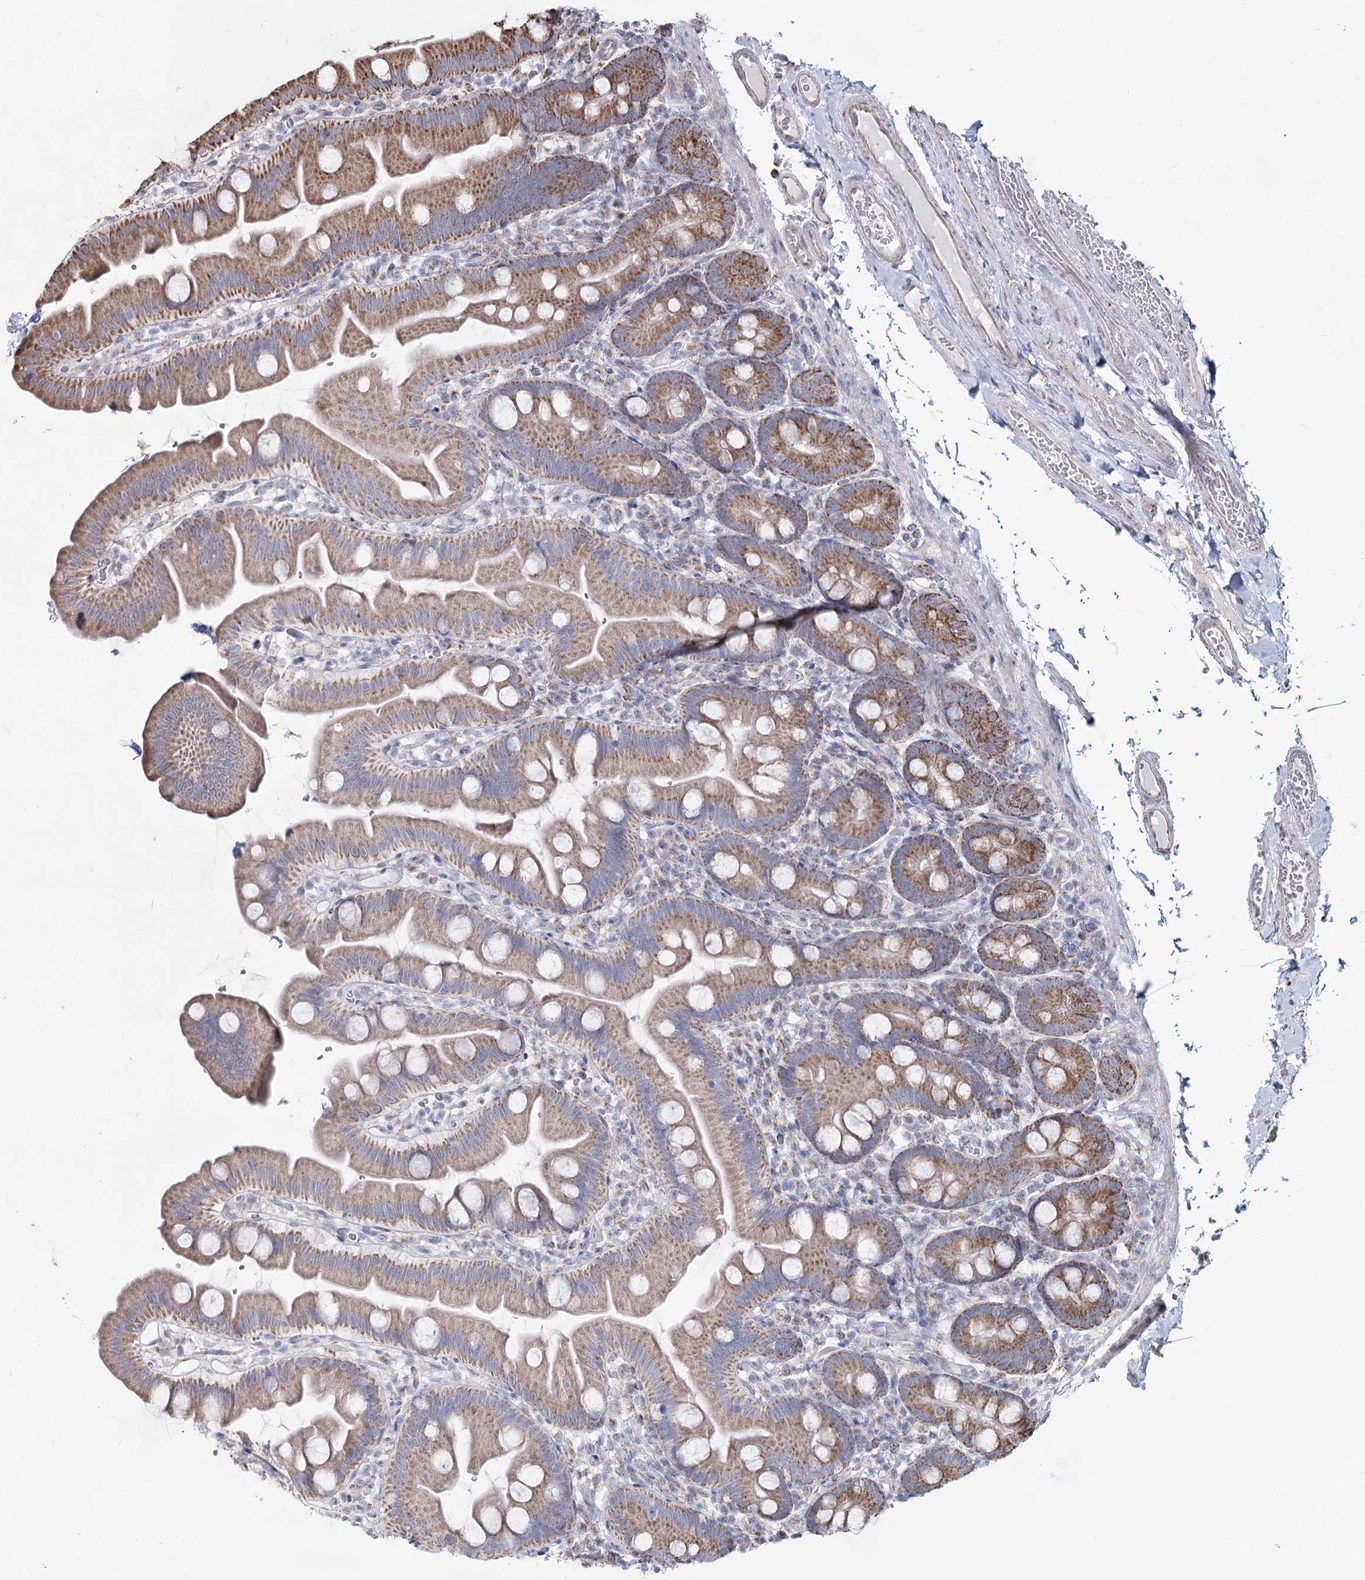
{"staining": {"intensity": "moderate", "quantity": ">75%", "location": "cytoplasmic/membranous"}, "tissue": "small intestine", "cell_type": "Glandular cells", "image_type": "normal", "snomed": [{"axis": "morphology", "description": "Normal tissue, NOS"}, {"axis": "topography", "description": "Small intestine"}], "caption": "Small intestine stained with a brown dye exhibits moderate cytoplasmic/membranous positive staining in about >75% of glandular cells.", "gene": "CCDC73", "patient": {"sex": "female", "age": 68}}